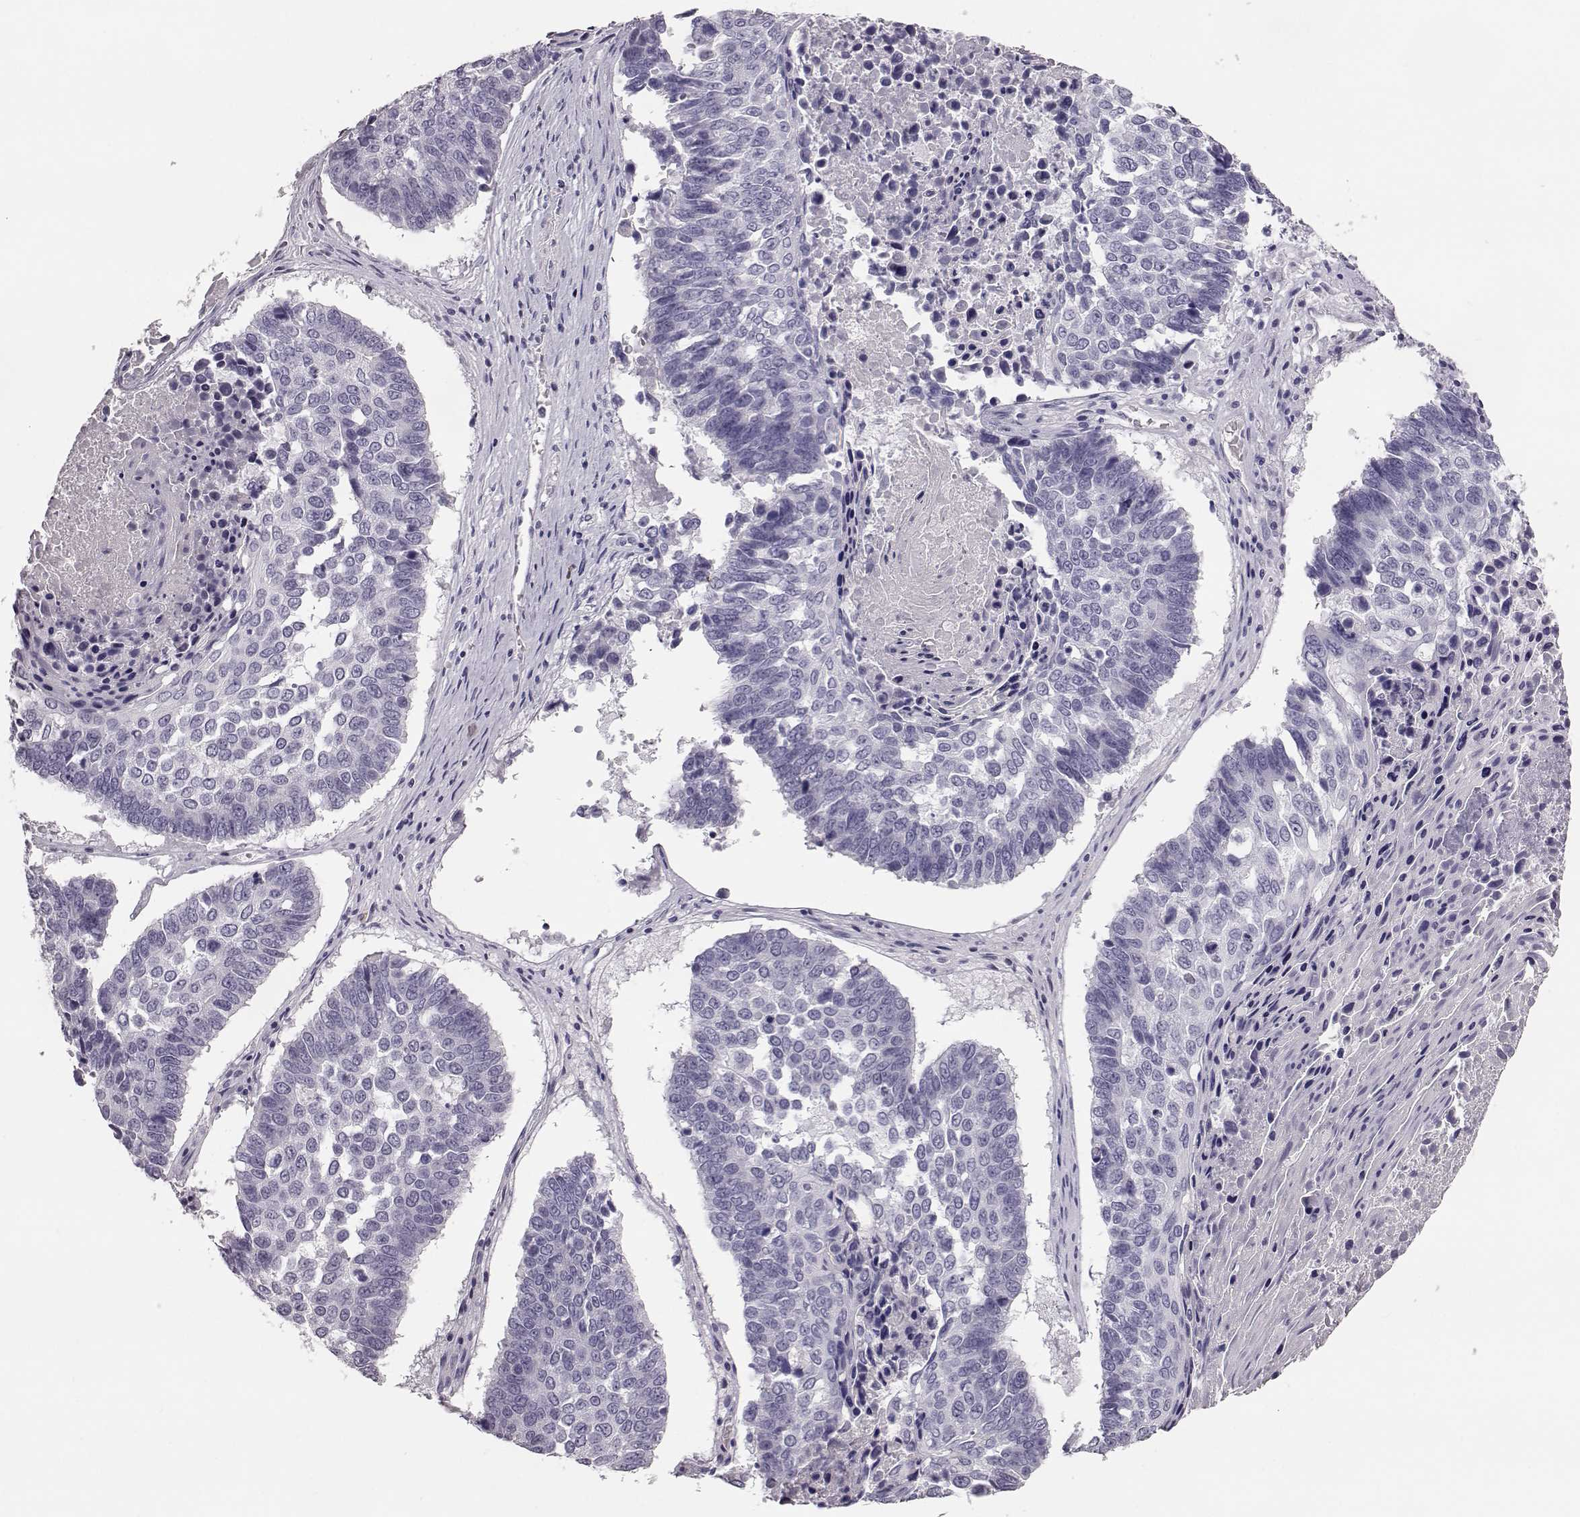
{"staining": {"intensity": "negative", "quantity": "none", "location": "none"}, "tissue": "lung cancer", "cell_type": "Tumor cells", "image_type": "cancer", "snomed": [{"axis": "morphology", "description": "Squamous cell carcinoma, NOS"}, {"axis": "topography", "description": "Lung"}], "caption": "Tumor cells are negative for brown protein staining in lung cancer (squamous cell carcinoma).", "gene": "NPTXR", "patient": {"sex": "male", "age": 73}}